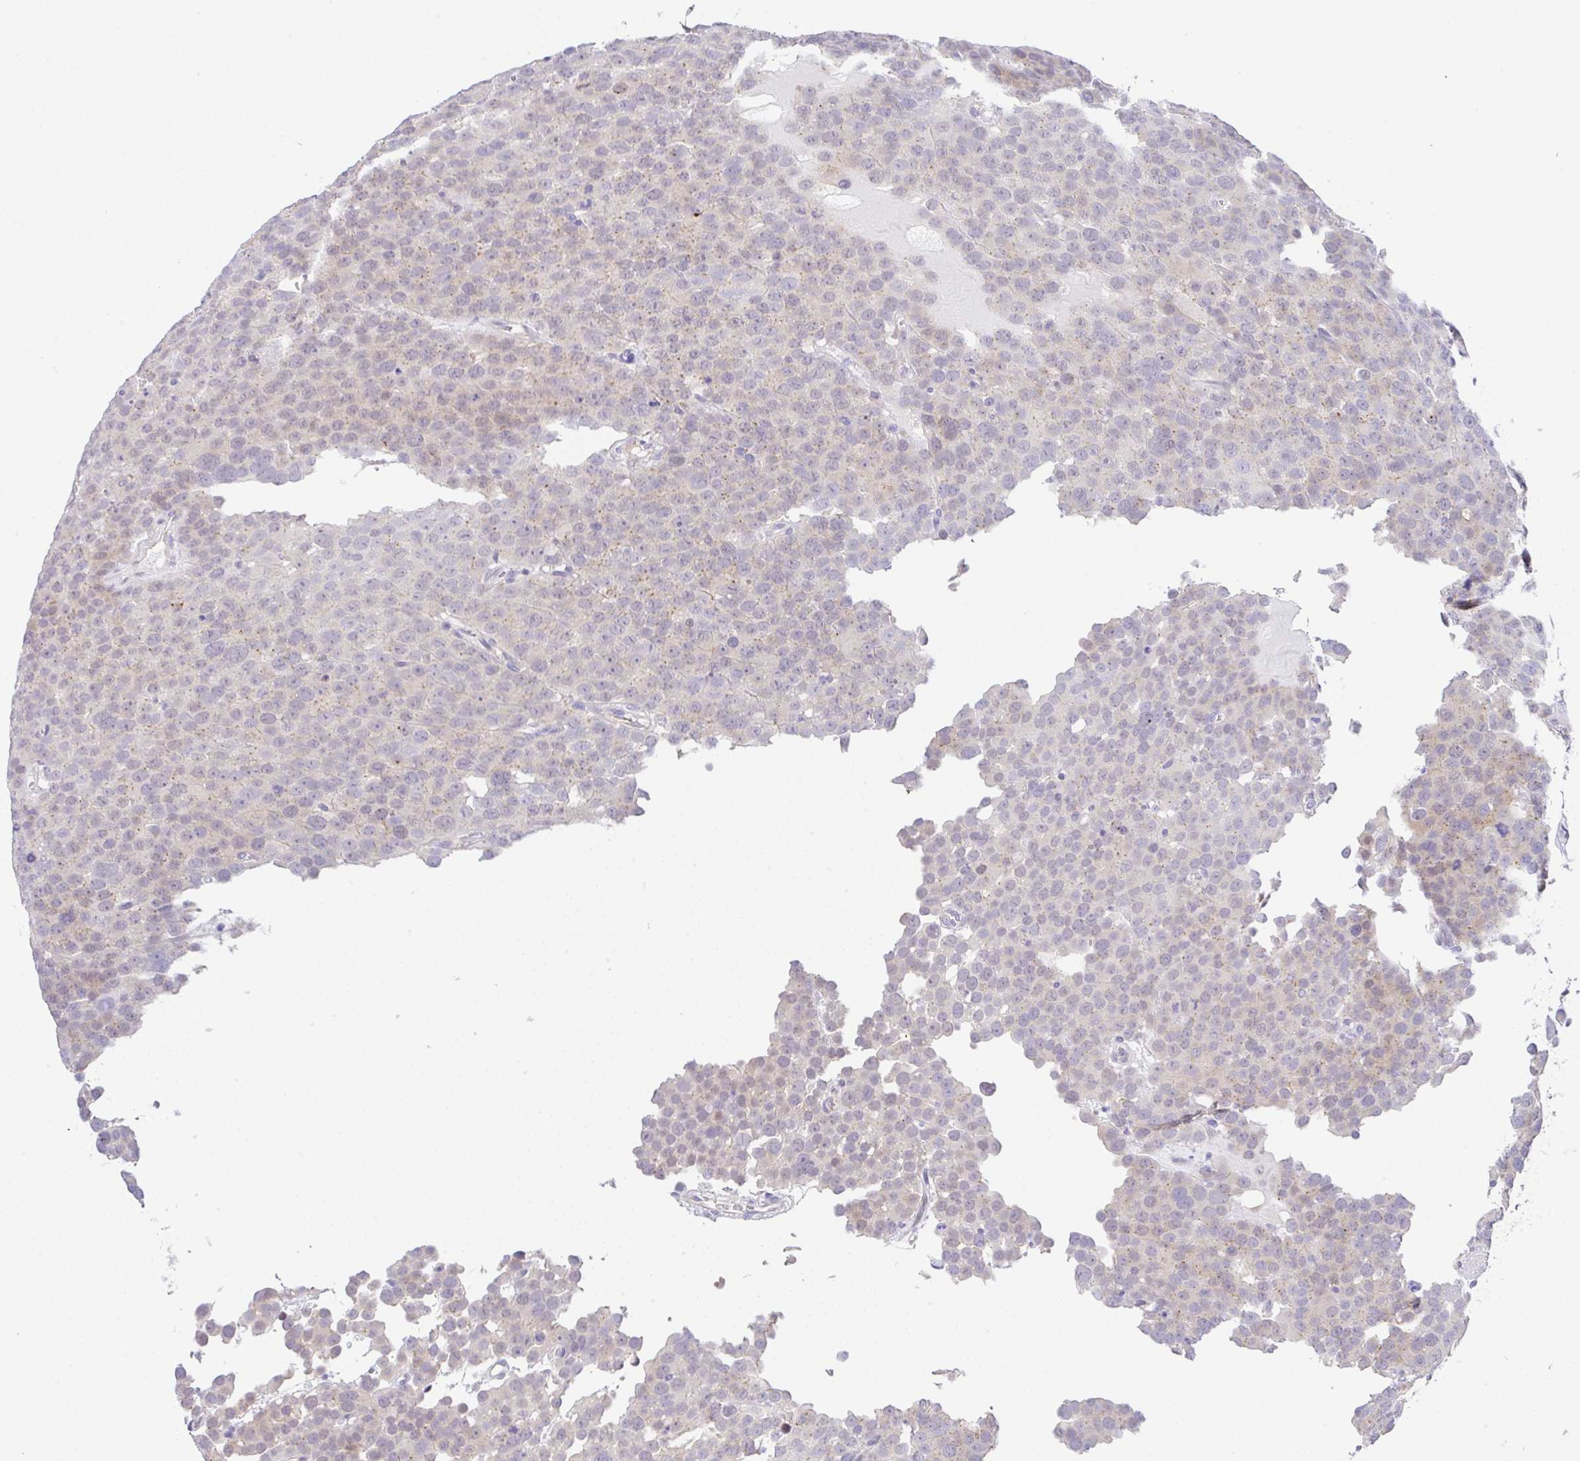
{"staining": {"intensity": "negative", "quantity": "none", "location": "none"}, "tissue": "testis cancer", "cell_type": "Tumor cells", "image_type": "cancer", "snomed": [{"axis": "morphology", "description": "Seminoma, NOS"}, {"axis": "topography", "description": "Testis"}], "caption": "IHC image of neoplastic tissue: testis seminoma stained with DAB (3,3'-diaminobenzidine) shows no significant protein staining in tumor cells.", "gene": "CGNL1", "patient": {"sex": "male", "age": 71}}